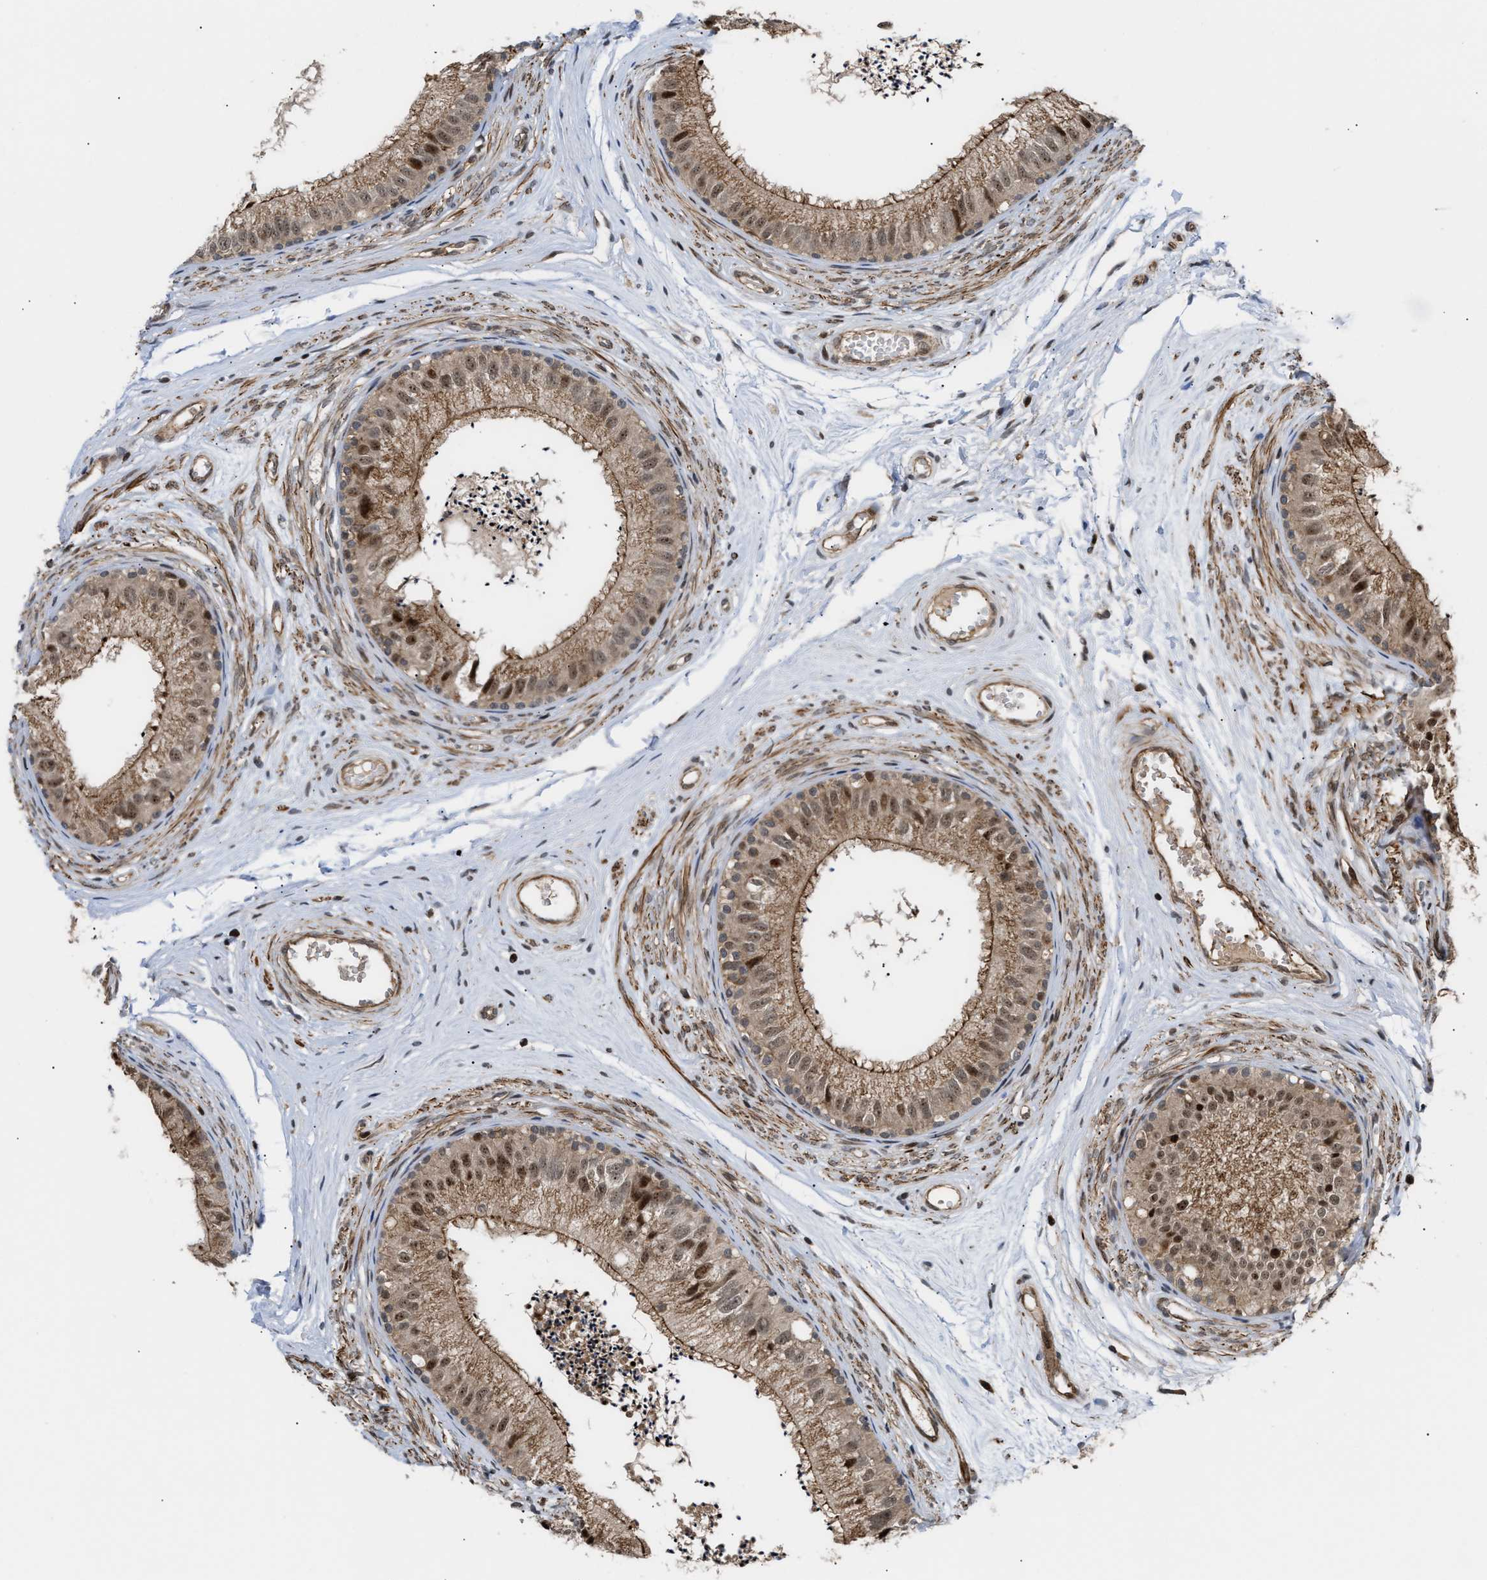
{"staining": {"intensity": "moderate", "quantity": ">75%", "location": "cytoplasmic/membranous,nuclear"}, "tissue": "epididymis", "cell_type": "Glandular cells", "image_type": "normal", "snomed": [{"axis": "morphology", "description": "Normal tissue, NOS"}, {"axis": "topography", "description": "Epididymis"}], "caption": "A brown stain highlights moderate cytoplasmic/membranous,nuclear expression of a protein in glandular cells of unremarkable epididymis. Immunohistochemistry stains the protein of interest in brown and the nuclei are stained blue.", "gene": "STAU2", "patient": {"sex": "male", "age": 56}}